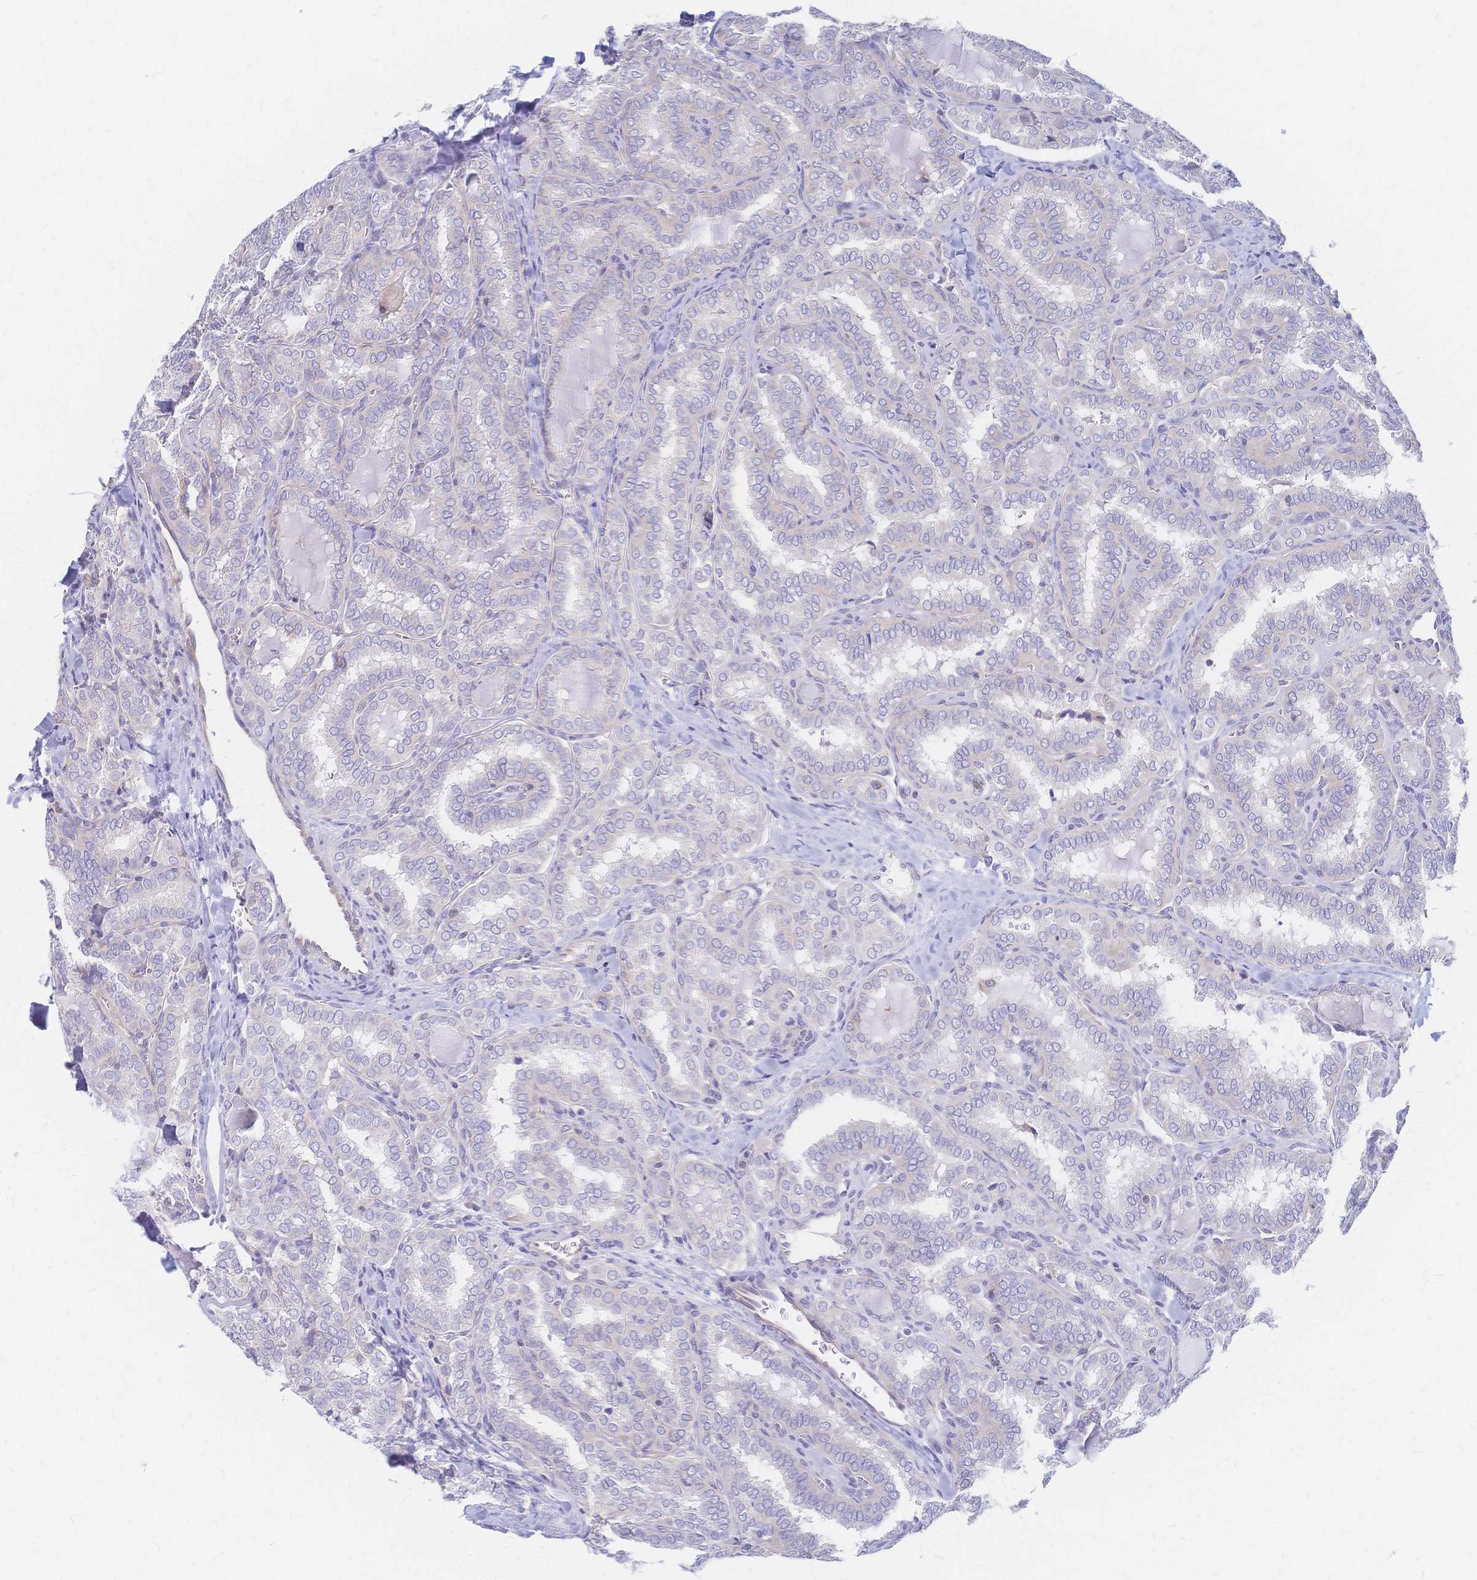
{"staining": {"intensity": "negative", "quantity": "none", "location": "none"}, "tissue": "thyroid cancer", "cell_type": "Tumor cells", "image_type": "cancer", "snomed": [{"axis": "morphology", "description": "Papillary adenocarcinoma, NOS"}, {"axis": "topography", "description": "Thyroid gland"}], "caption": "An image of thyroid papillary adenocarcinoma stained for a protein reveals no brown staining in tumor cells.", "gene": "CYB5A", "patient": {"sex": "female", "age": 30}}